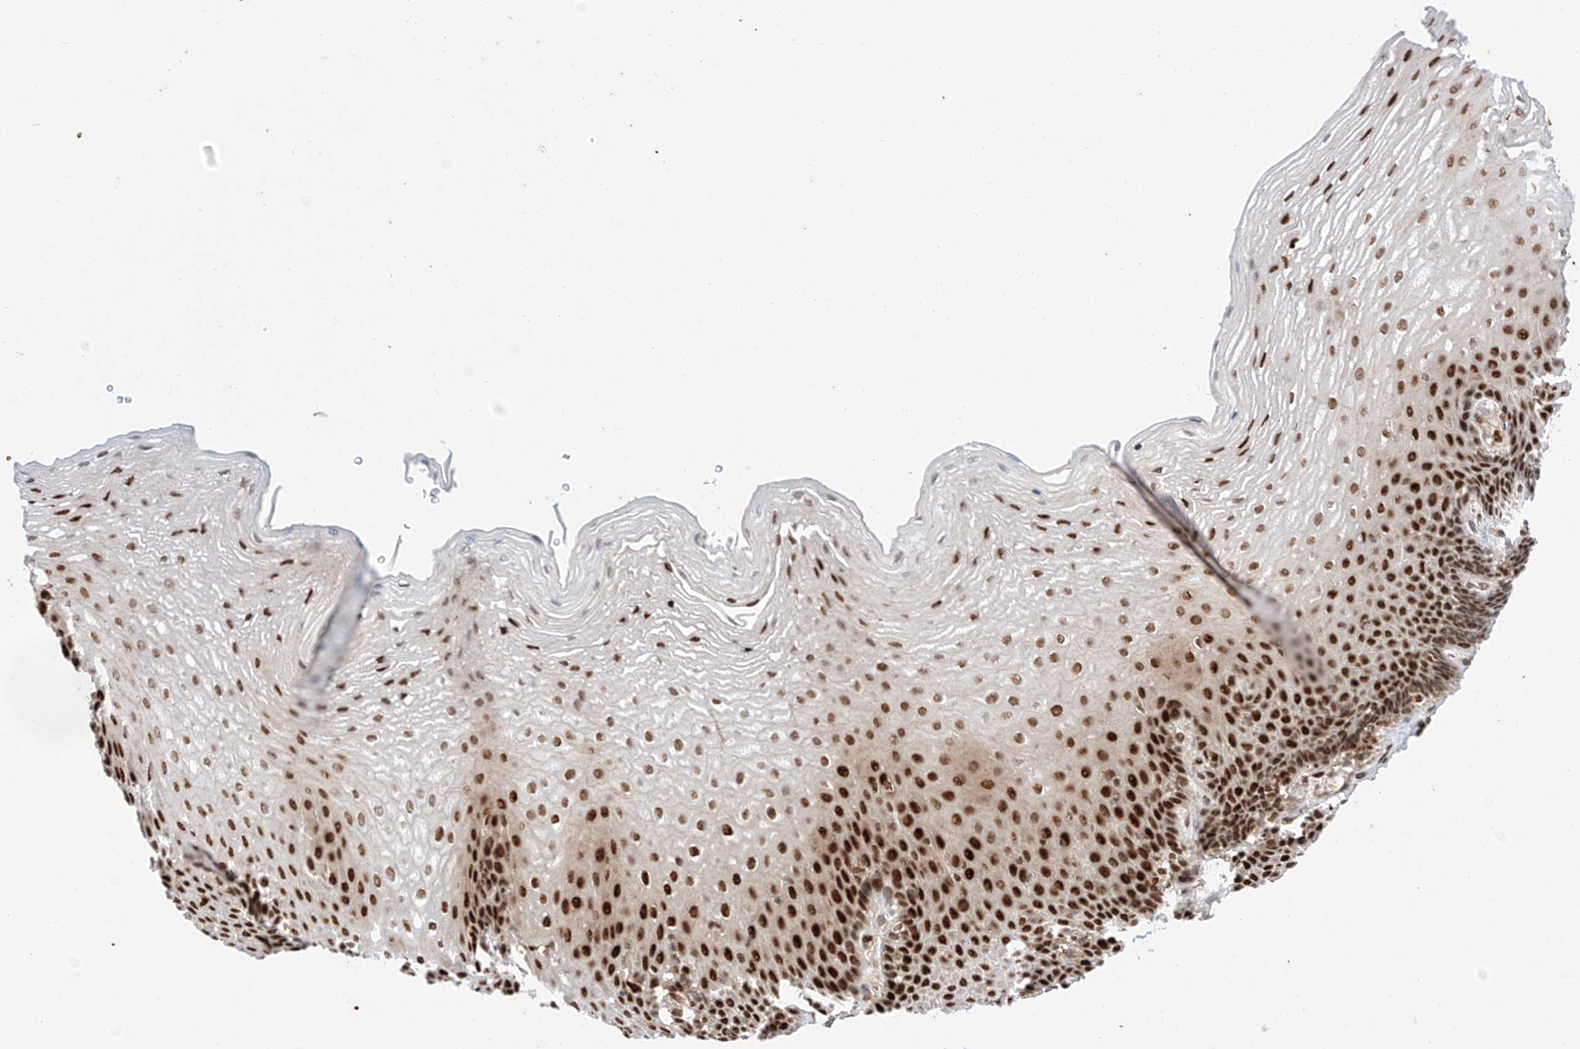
{"staining": {"intensity": "strong", "quantity": ">75%", "location": "nuclear"}, "tissue": "esophagus", "cell_type": "Squamous epithelial cells", "image_type": "normal", "snomed": [{"axis": "morphology", "description": "Normal tissue, NOS"}, {"axis": "topography", "description": "Esophagus"}], "caption": "Approximately >75% of squamous epithelial cells in benign esophagus display strong nuclear protein expression as visualized by brown immunohistochemical staining.", "gene": "HDAC9", "patient": {"sex": "female", "age": 66}}